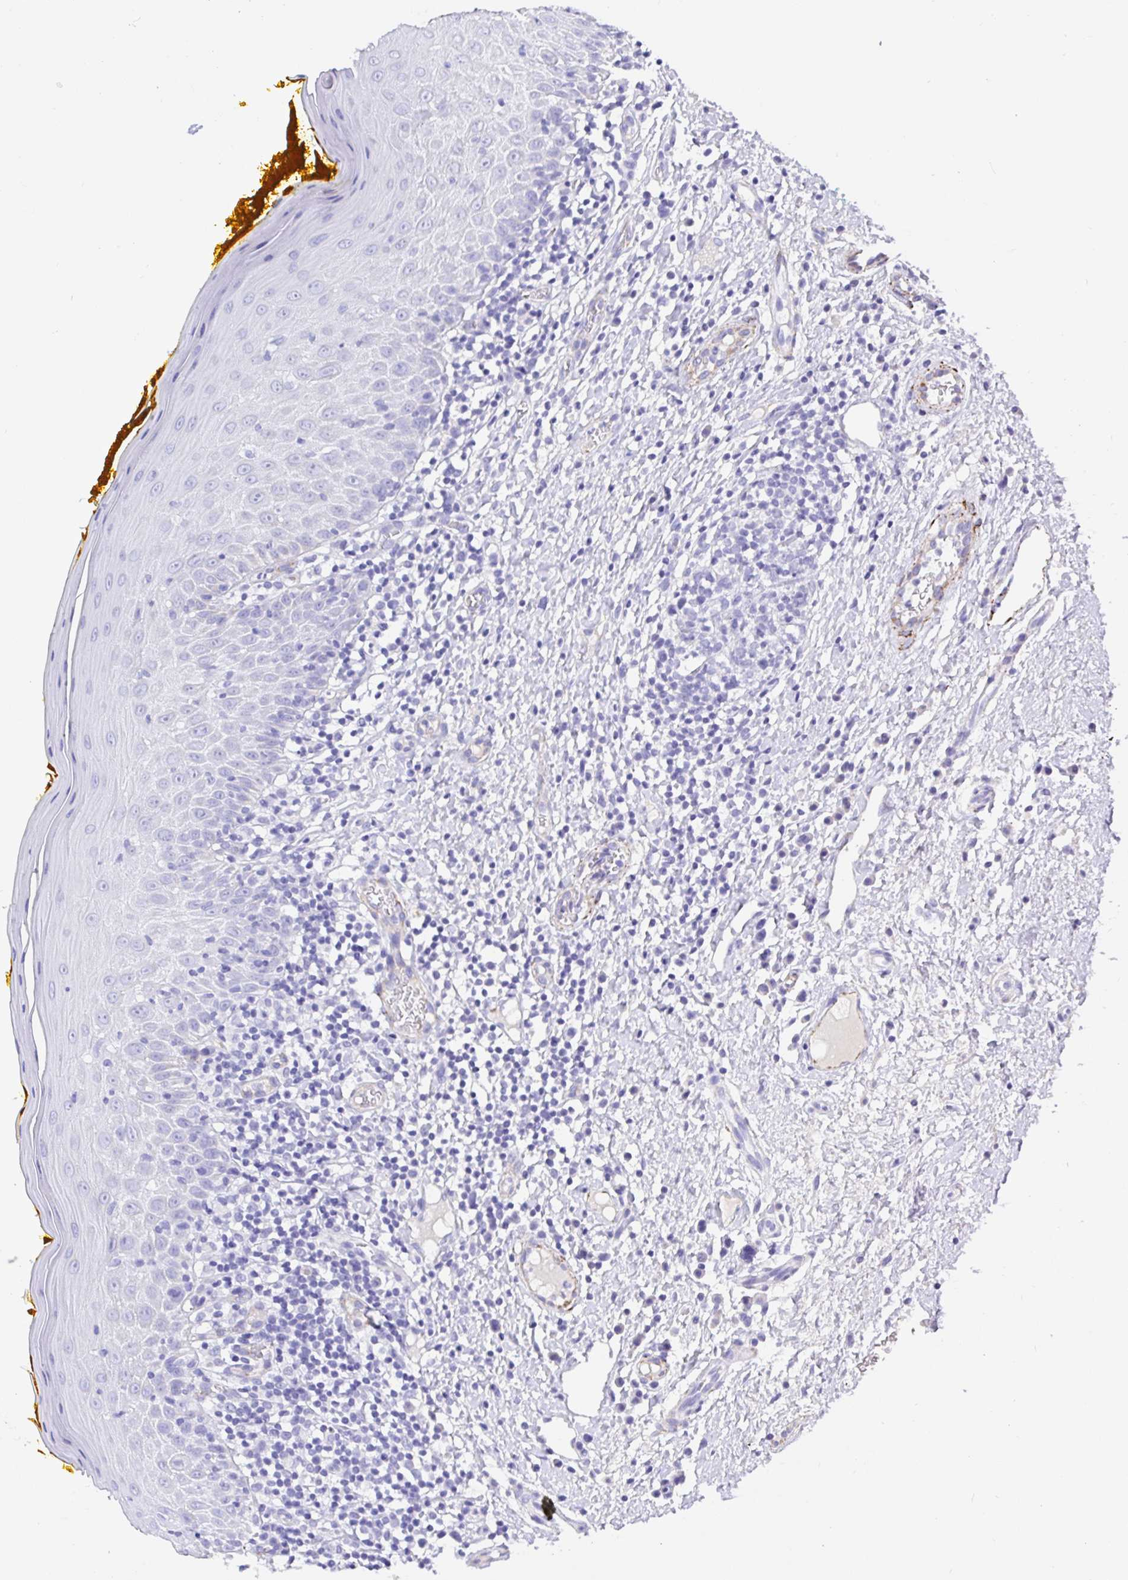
{"staining": {"intensity": "weak", "quantity": "<25%", "location": "cytoplasmic/membranous"}, "tissue": "oral mucosa", "cell_type": "Squamous epithelial cells", "image_type": "normal", "snomed": [{"axis": "morphology", "description": "Normal tissue, NOS"}, {"axis": "topography", "description": "Oral tissue"}, {"axis": "topography", "description": "Tounge, NOS"}], "caption": "Oral mucosa stained for a protein using immunohistochemistry exhibits no staining squamous epithelial cells.", "gene": "MAOA", "patient": {"sex": "female", "age": 58}}